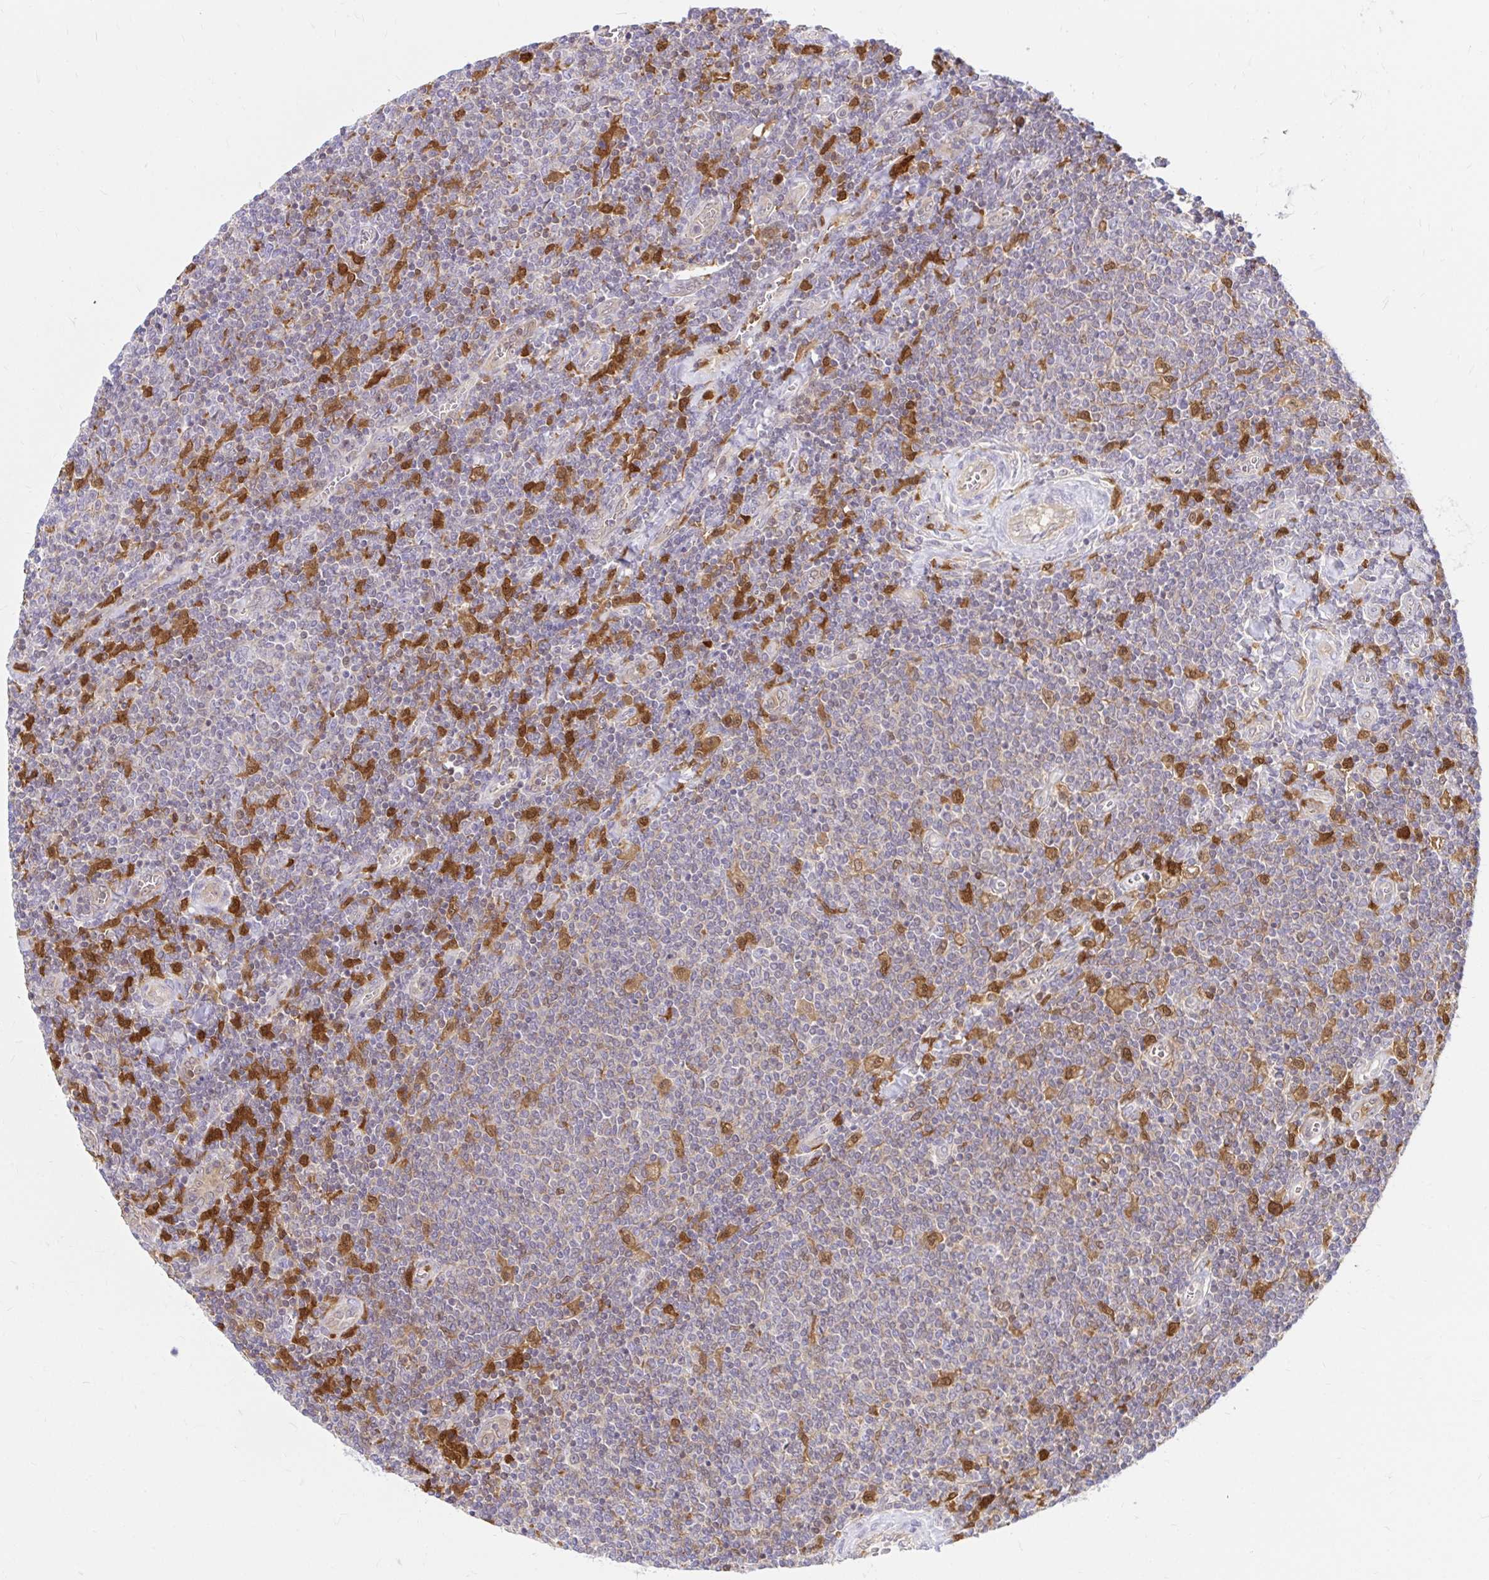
{"staining": {"intensity": "moderate", "quantity": "25%-75%", "location": "cytoplasmic/membranous"}, "tissue": "lymphoma", "cell_type": "Tumor cells", "image_type": "cancer", "snomed": [{"axis": "morphology", "description": "Malignant lymphoma, non-Hodgkin's type, Low grade"}, {"axis": "topography", "description": "Lymph node"}], "caption": "A high-resolution micrograph shows immunohistochemistry (IHC) staining of malignant lymphoma, non-Hodgkin's type (low-grade), which exhibits moderate cytoplasmic/membranous staining in approximately 25%-75% of tumor cells. The protein of interest is stained brown, and the nuclei are stained in blue (DAB IHC with brightfield microscopy, high magnification).", "gene": "PYCARD", "patient": {"sex": "male", "age": 52}}